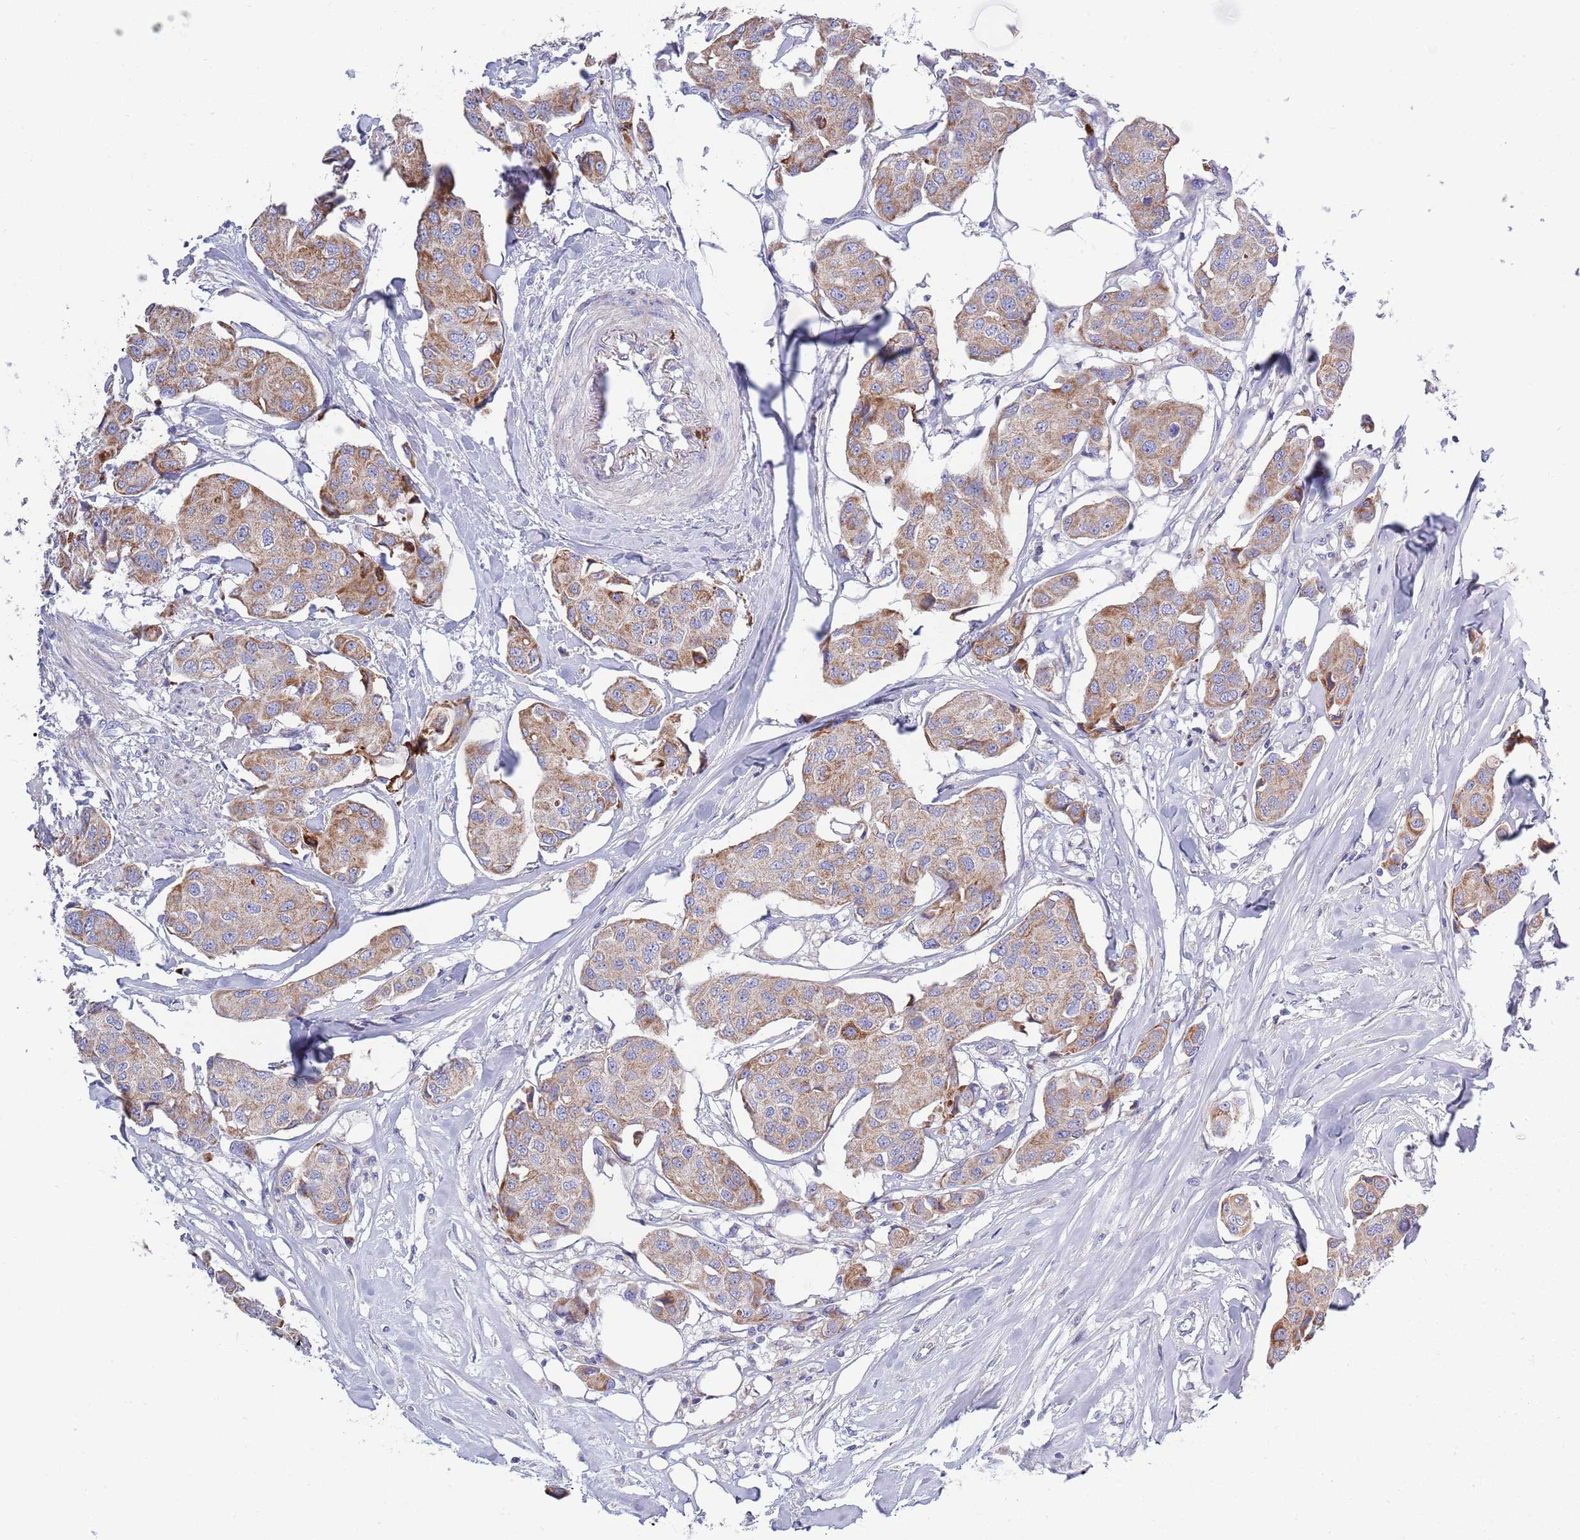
{"staining": {"intensity": "moderate", "quantity": ">75%", "location": "cytoplasmic/membranous"}, "tissue": "breast cancer", "cell_type": "Tumor cells", "image_type": "cancer", "snomed": [{"axis": "morphology", "description": "Duct carcinoma"}, {"axis": "topography", "description": "Breast"}, {"axis": "topography", "description": "Lymph node"}], "caption": "Immunohistochemical staining of human breast cancer demonstrates medium levels of moderate cytoplasmic/membranous protein positivity in about >75% of tumor cells.", "gene": "EMC8", "patient": {"sex": "female", "age": 80}}